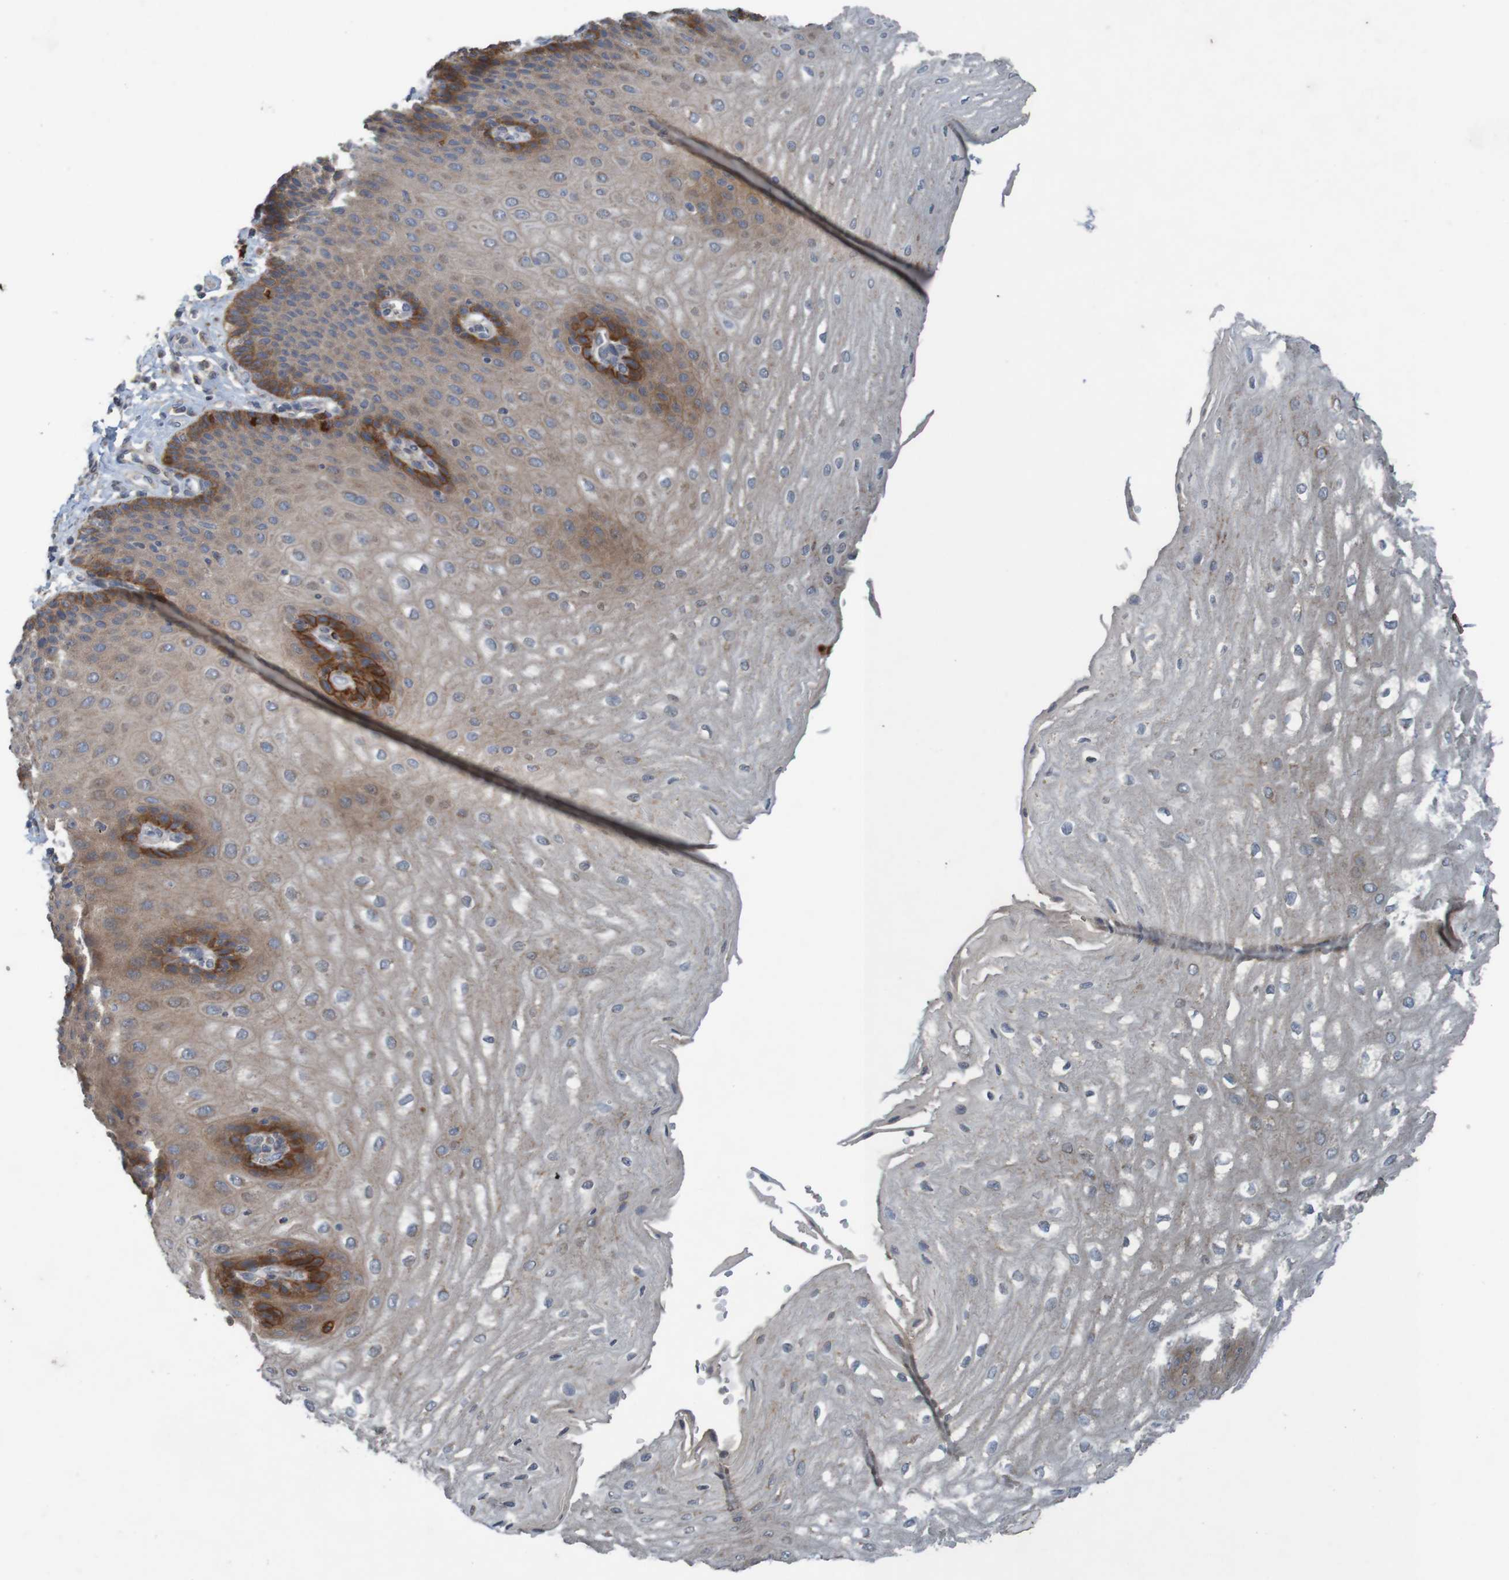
{"staining": {"intensity": "moderate", "quantity": ">75%", "location": "cytoplasmic/membranous"}, "tissue": "esophagus", "cell_type": "Squamous epithelial cells", "image_type": "normal", "snomed": [{"axis": "morphology", "description": "Normal tissue, NOS"}, {"axis": "topography", "description": "Esophagus"}], "caption": "Unremarkable esophagus displays moderate cytoplasmic/membranous expression in approximately >75% of squamous epithelial cells, visualized by immunohistochemistry. Using DAB (3,3'-diaminobenzidine) (brown) and hematoxylin (blue) stains, captured at high magnification using brightfield microscopy.", "gene": "B3GAT2", "patient": {"sex": "male", "age": 54}}